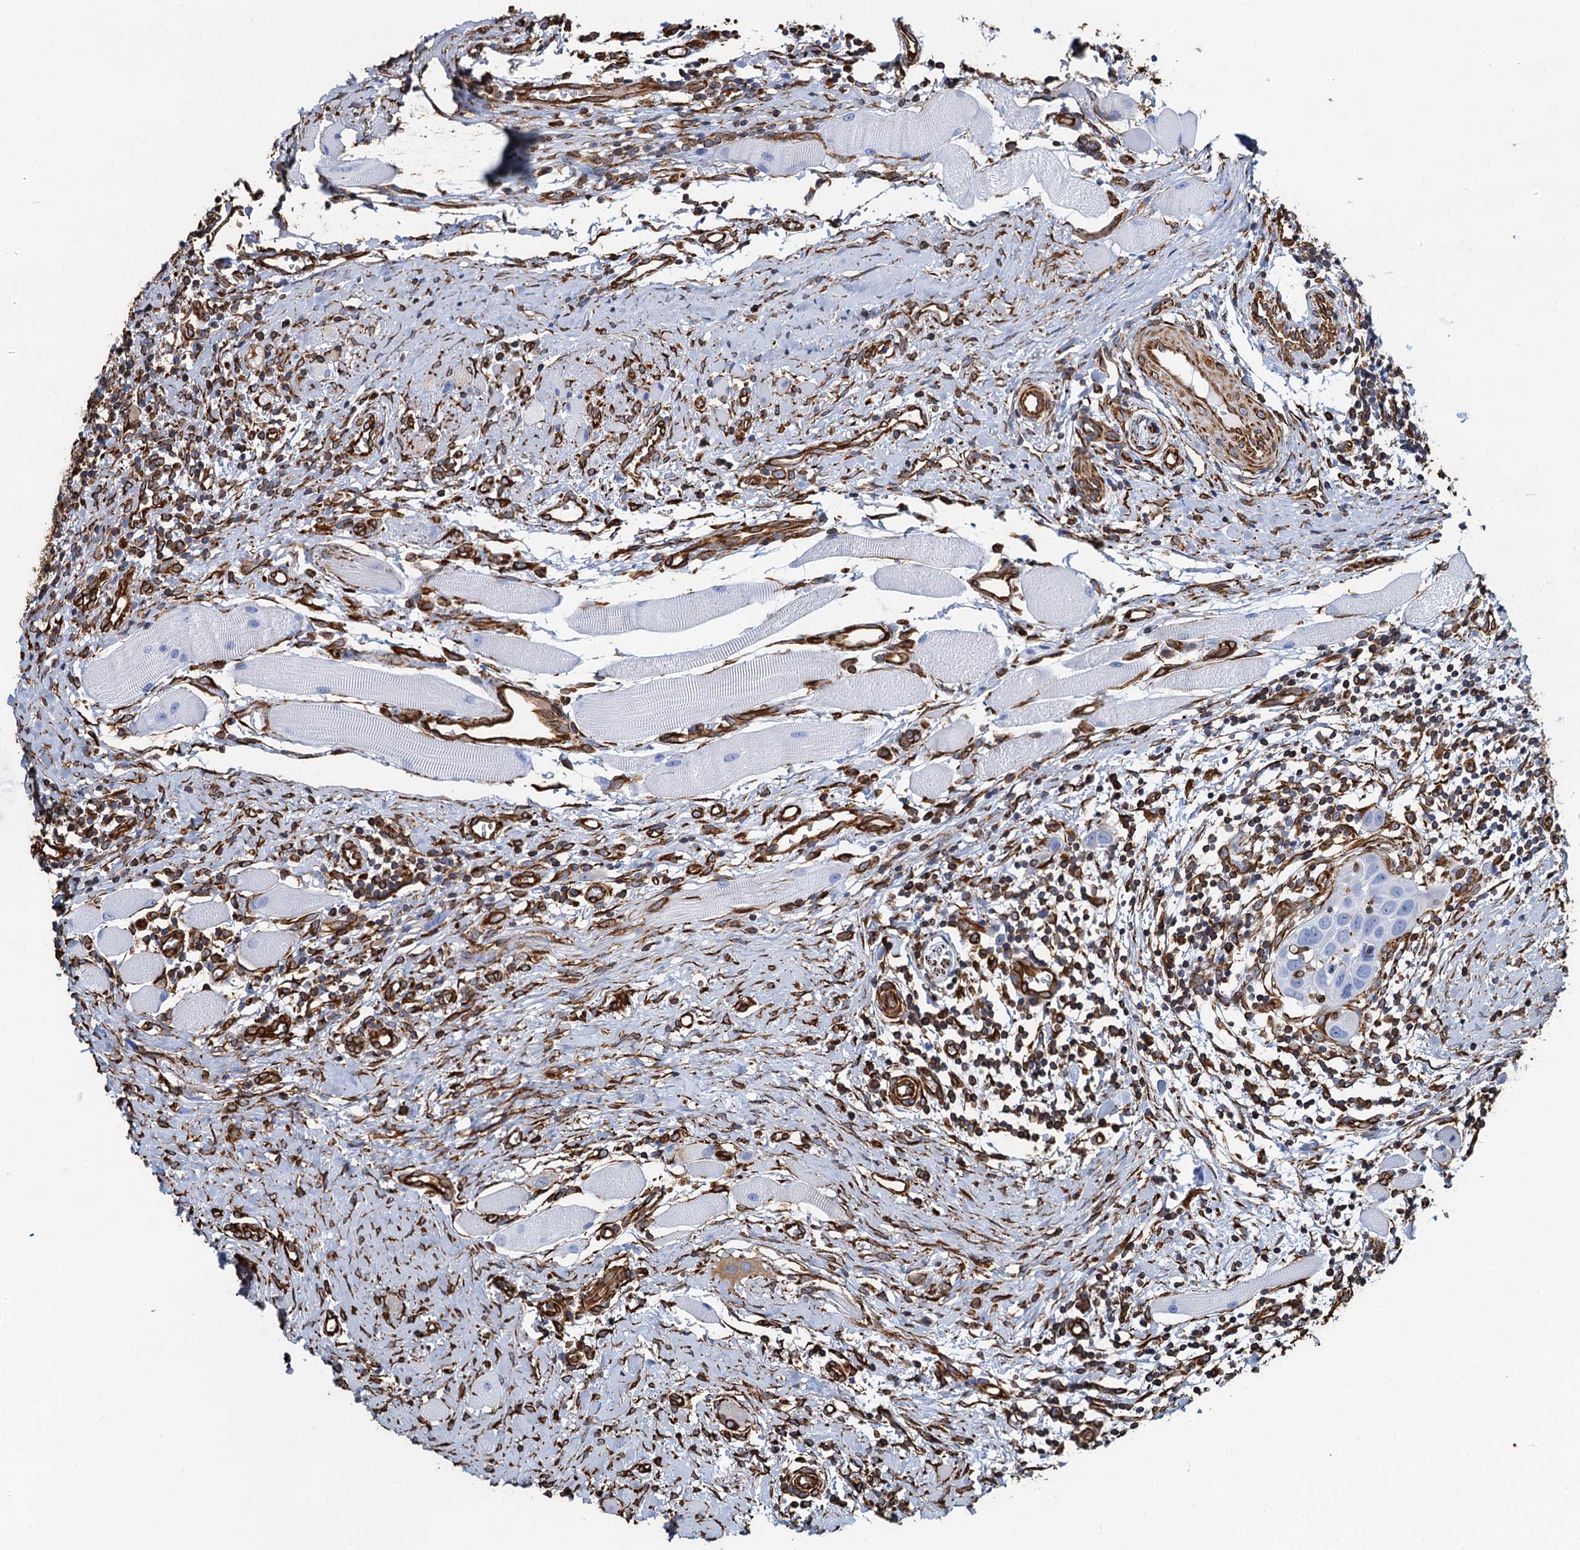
{"staining": {"intensity": "negative", "quantity": "none", "location": "none"}, "tissue": "head and neck cancer", "cell_type": "Tumor cells", "image_type": "cancer", "snomed": [{"axis": "morphology", "description": "Squamous cell carcinoma, NOS"}, {"axis": "topography", "description": "Oral tissue"}, {"axis": "topography", "description": "Head-Neck"}], "caption": "This micrograph is of head and neck cancer (squamous cell carcinoma) stained with immunohistochemistry to label a protein in brown with the nuclei are counter-stained blue. There is no expression in tumor cells.", "gene": "PGM2", "patient": {"sex": "female", "age": 50}}